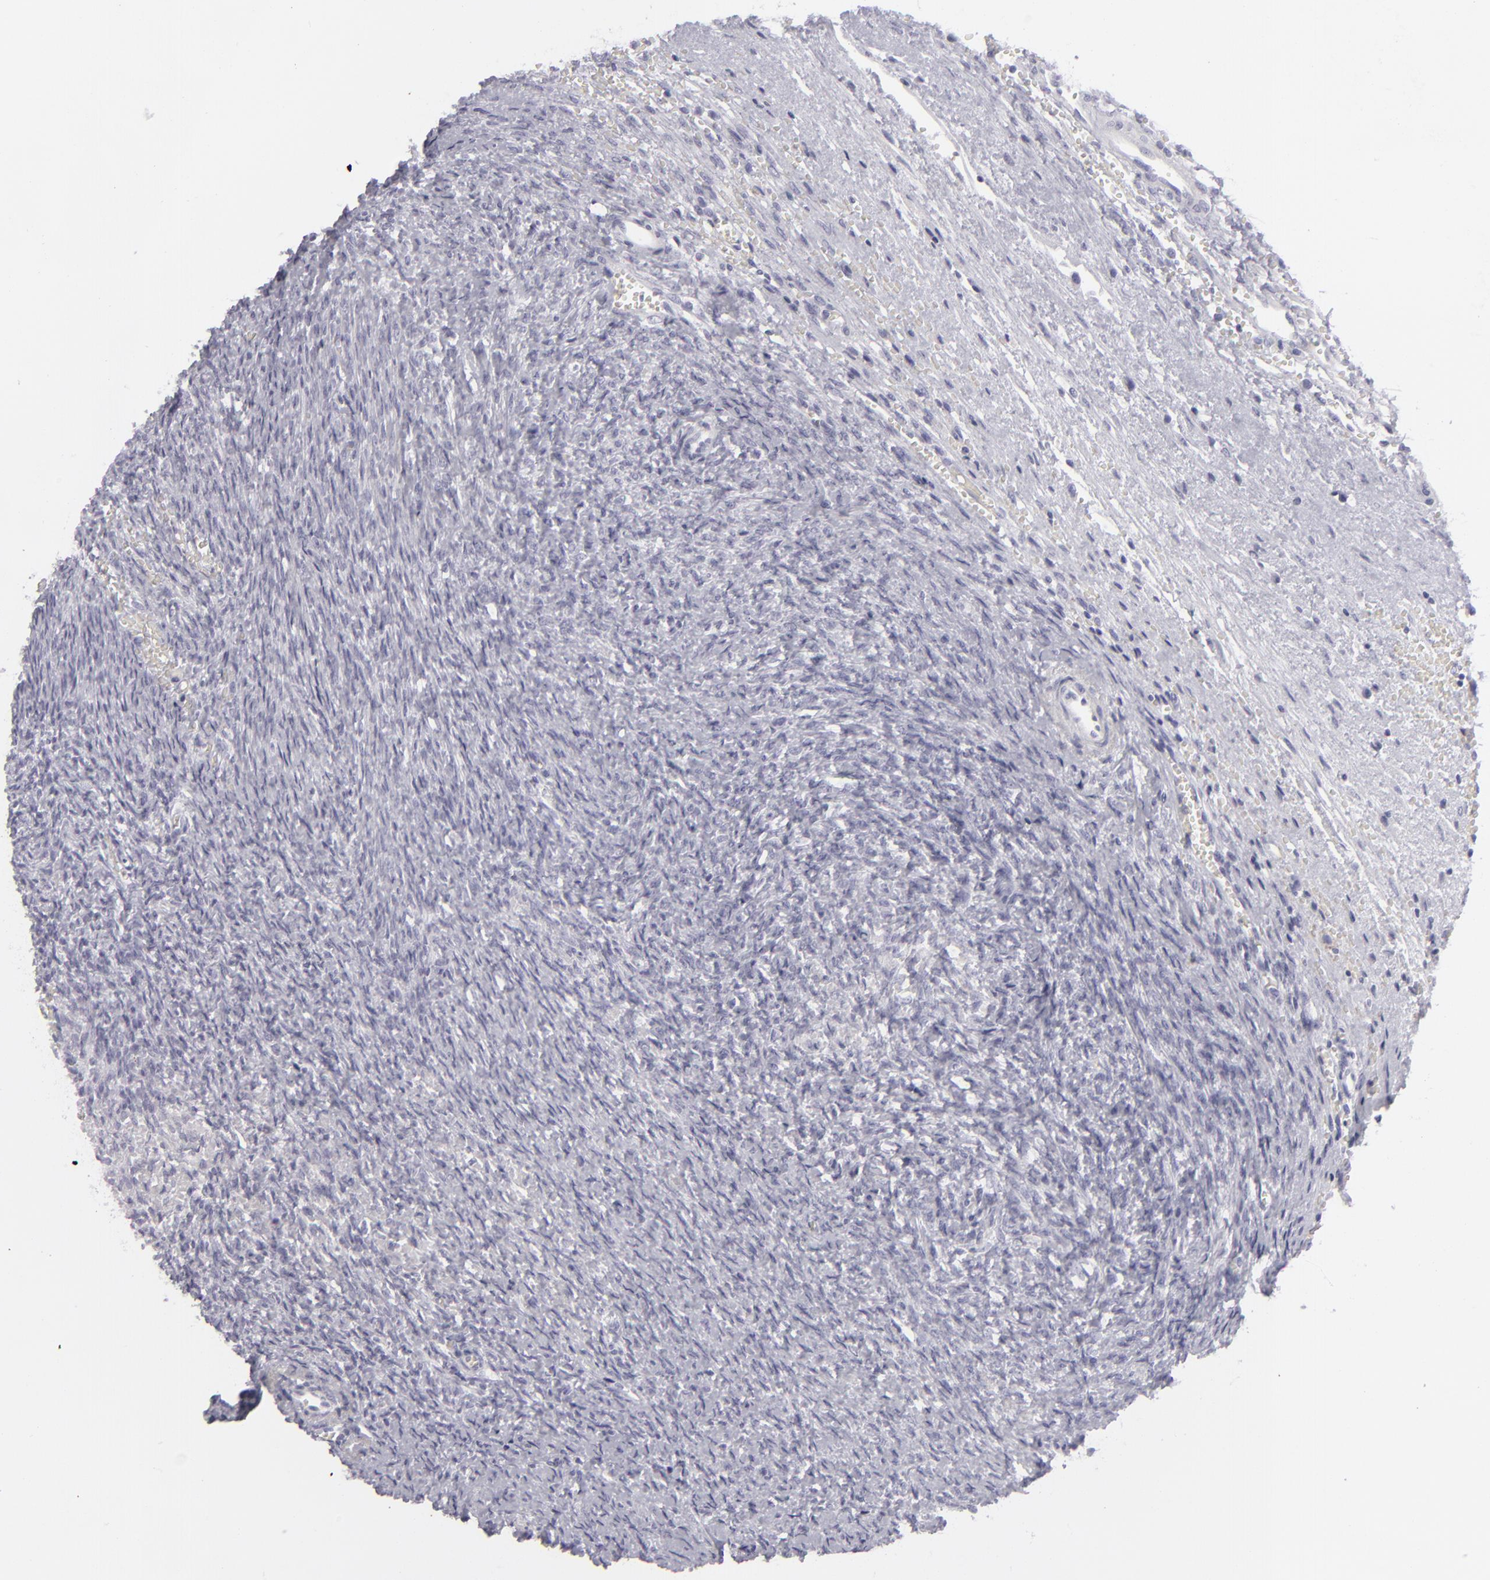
{"staining": {"intensity": "negative", "quantity": "none", "location": "none"}, "tissue": "ovary", "cell_type": "Follicle cells", "image_type": "normal", "snomed": [{"axis": "morphology", "description": "Normal tissue, NOS"}, {"axis": "topography", "description": "Ovary"}], "caption": "High power microscopy micrograph of an immunohistochemistry (IHC) micrograph of unremarkable ovary, revealing no significant staining in follicle cells. The staining is performed using DAB (3,3'-diaminobenzidine) brown chromogen with nuclei counter-stained in using hematoxylin.", "gene": "KRT1", "patient": {"sex": "female", "age": 56}}